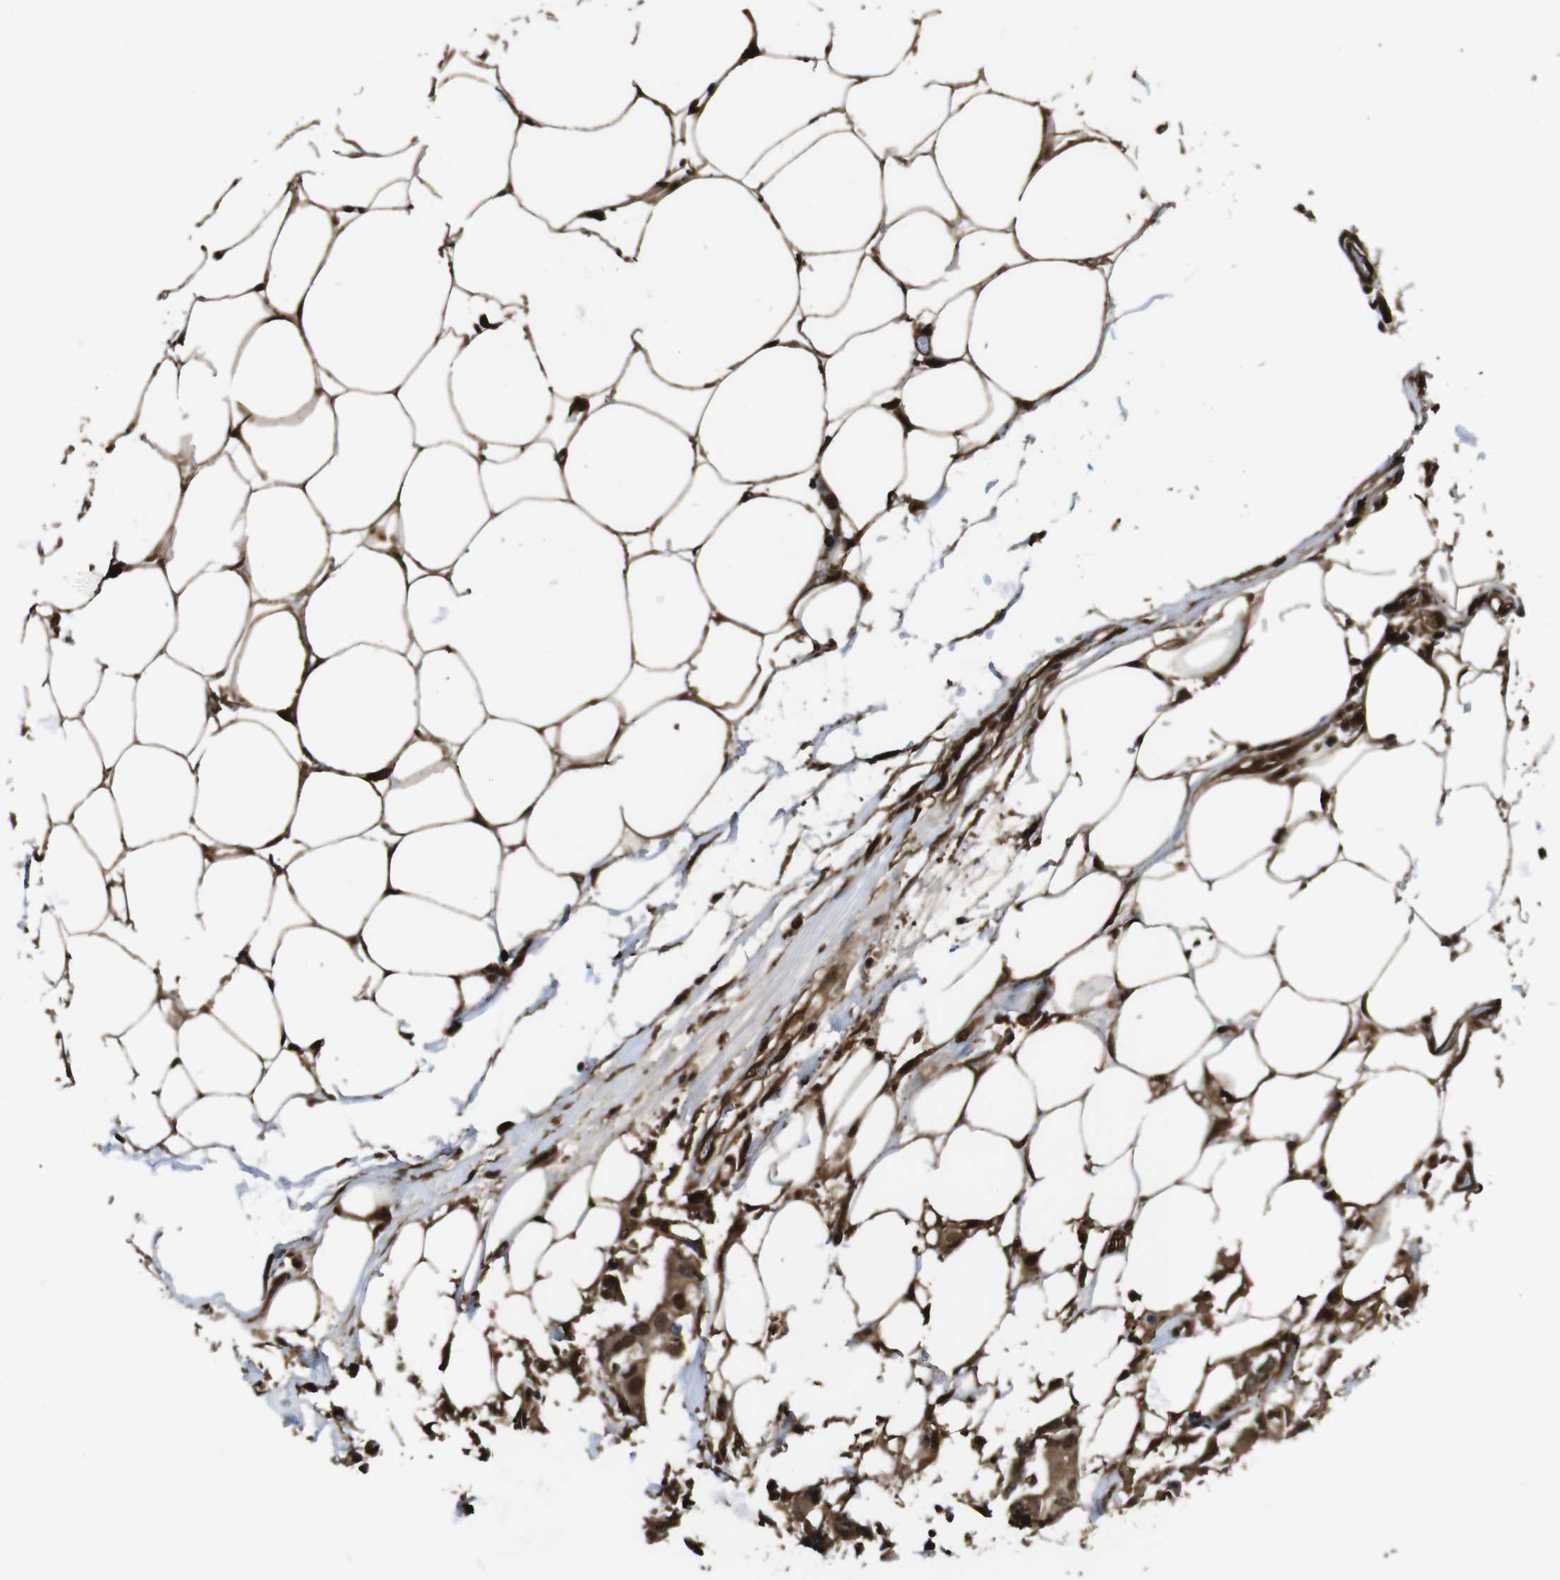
{"staining": {"intensity": "strong", "quantity": ">75%", "location": "cytoplasmic/membranous,nuclear"}, "tissue": "breast cancer", "cell_type": "Tumor cells", "image_type": "cancer", "snomed": [{"axis": "morphology", "description": "Duct carcinoma"}, {"axis": "topography", "description": "Breast"}], "caption": "This is an image of immunohistochemistry staining of breast invasive ductal carcinoma, which shows strong positivity in the cytoplasmic/membranous and nuclear of tumor cells.", "gene": "VCP", "patient": {"sex": "female", "age": 40}}